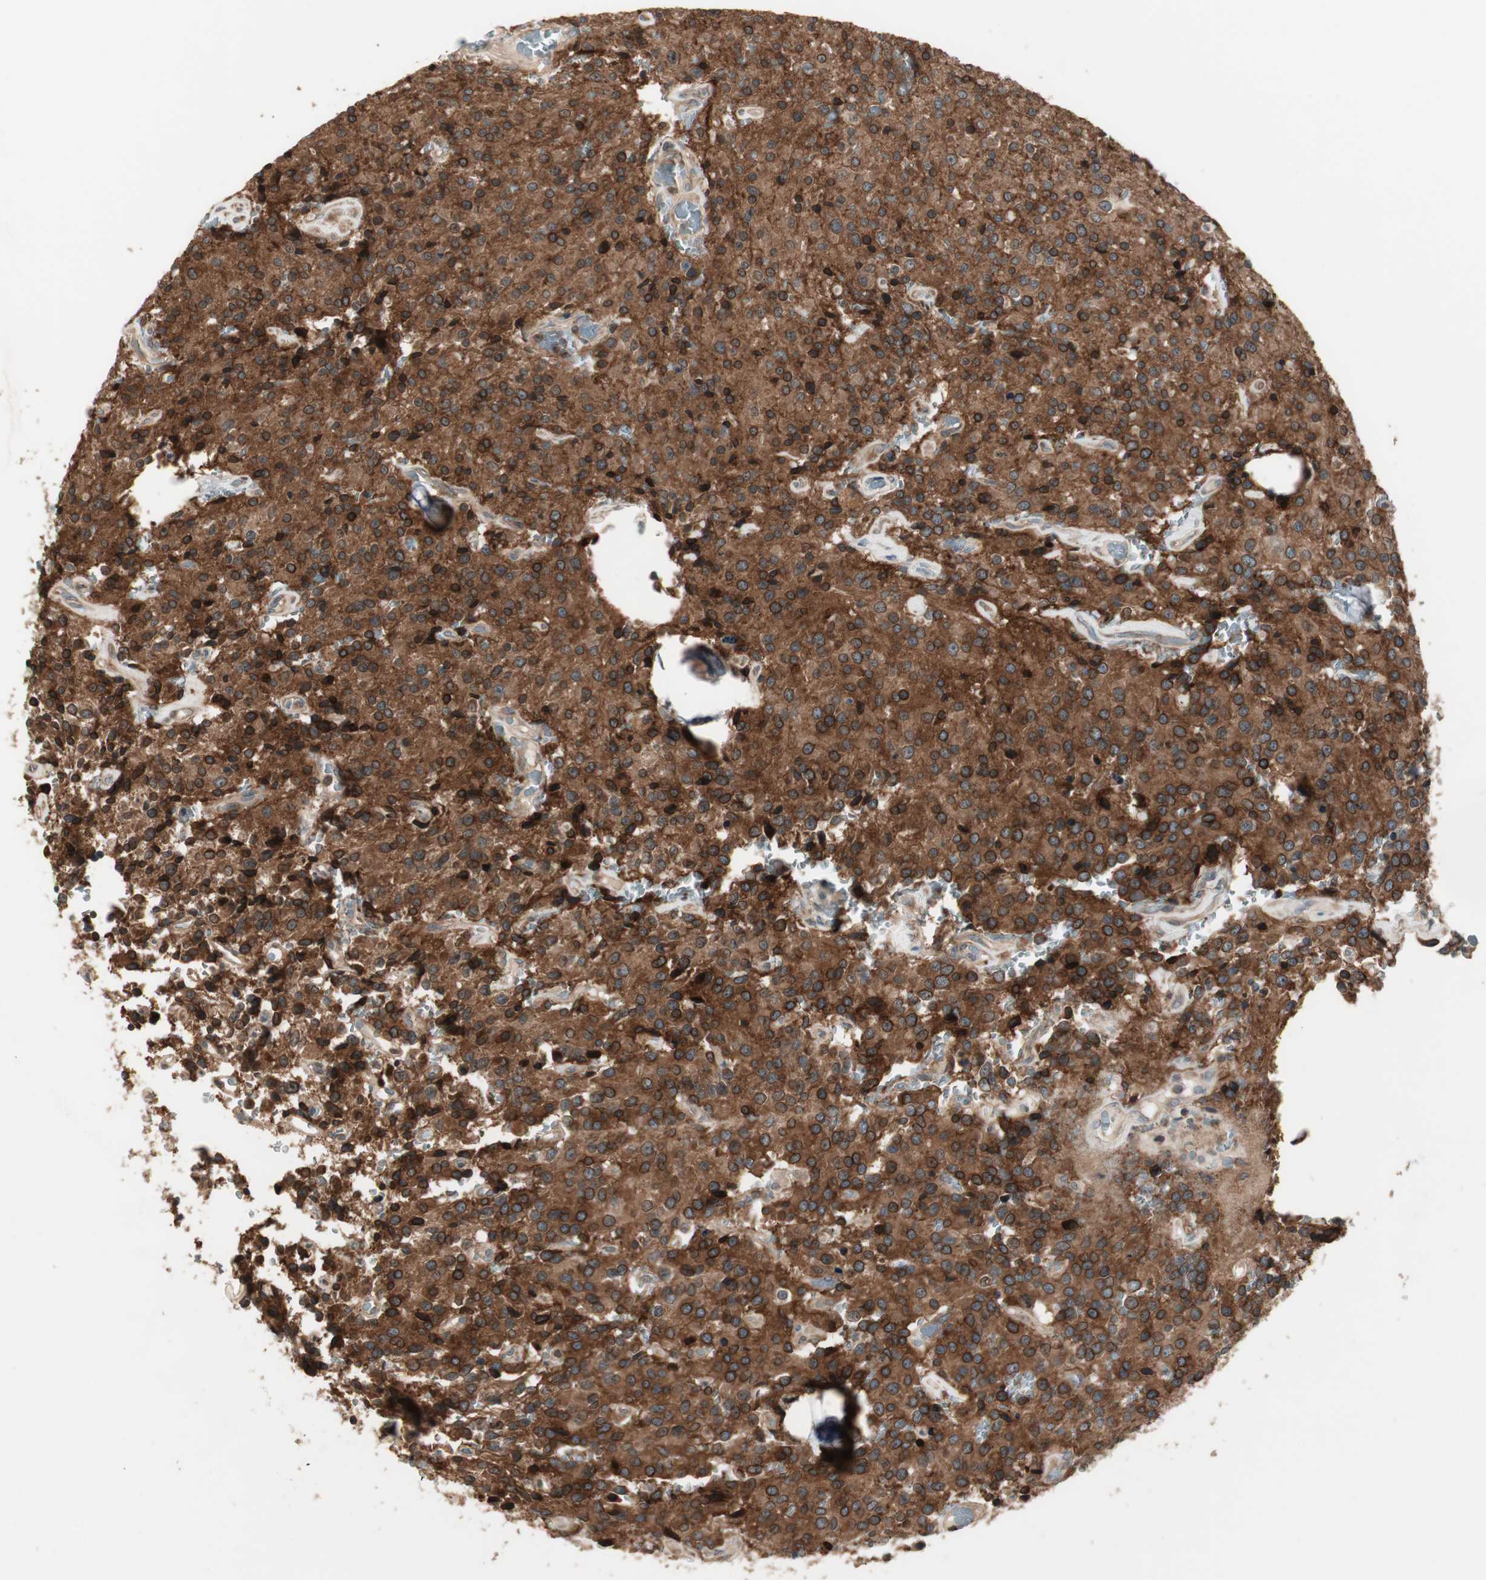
{"staining": {"intensity": "strong", "quantity": ">75%", "location": "cytoplasmic/membranous"}, "tissue": "glioma", "cell_type": "Tumor cells", "image_type": "cancer", "snomed": [{"axis": "morphology", "description": "Glioma, malignant, Low grade"}, {"axis": "topography", "description": "Brain"}], "caption": "Tumor cells demonstrate strong cytoplasmic/membranous positivity in approximately >75% of cells in malignant low-grade glioma.", "gene": "ATP6AP2", "patient": {"sex": "male", "age": 58}}